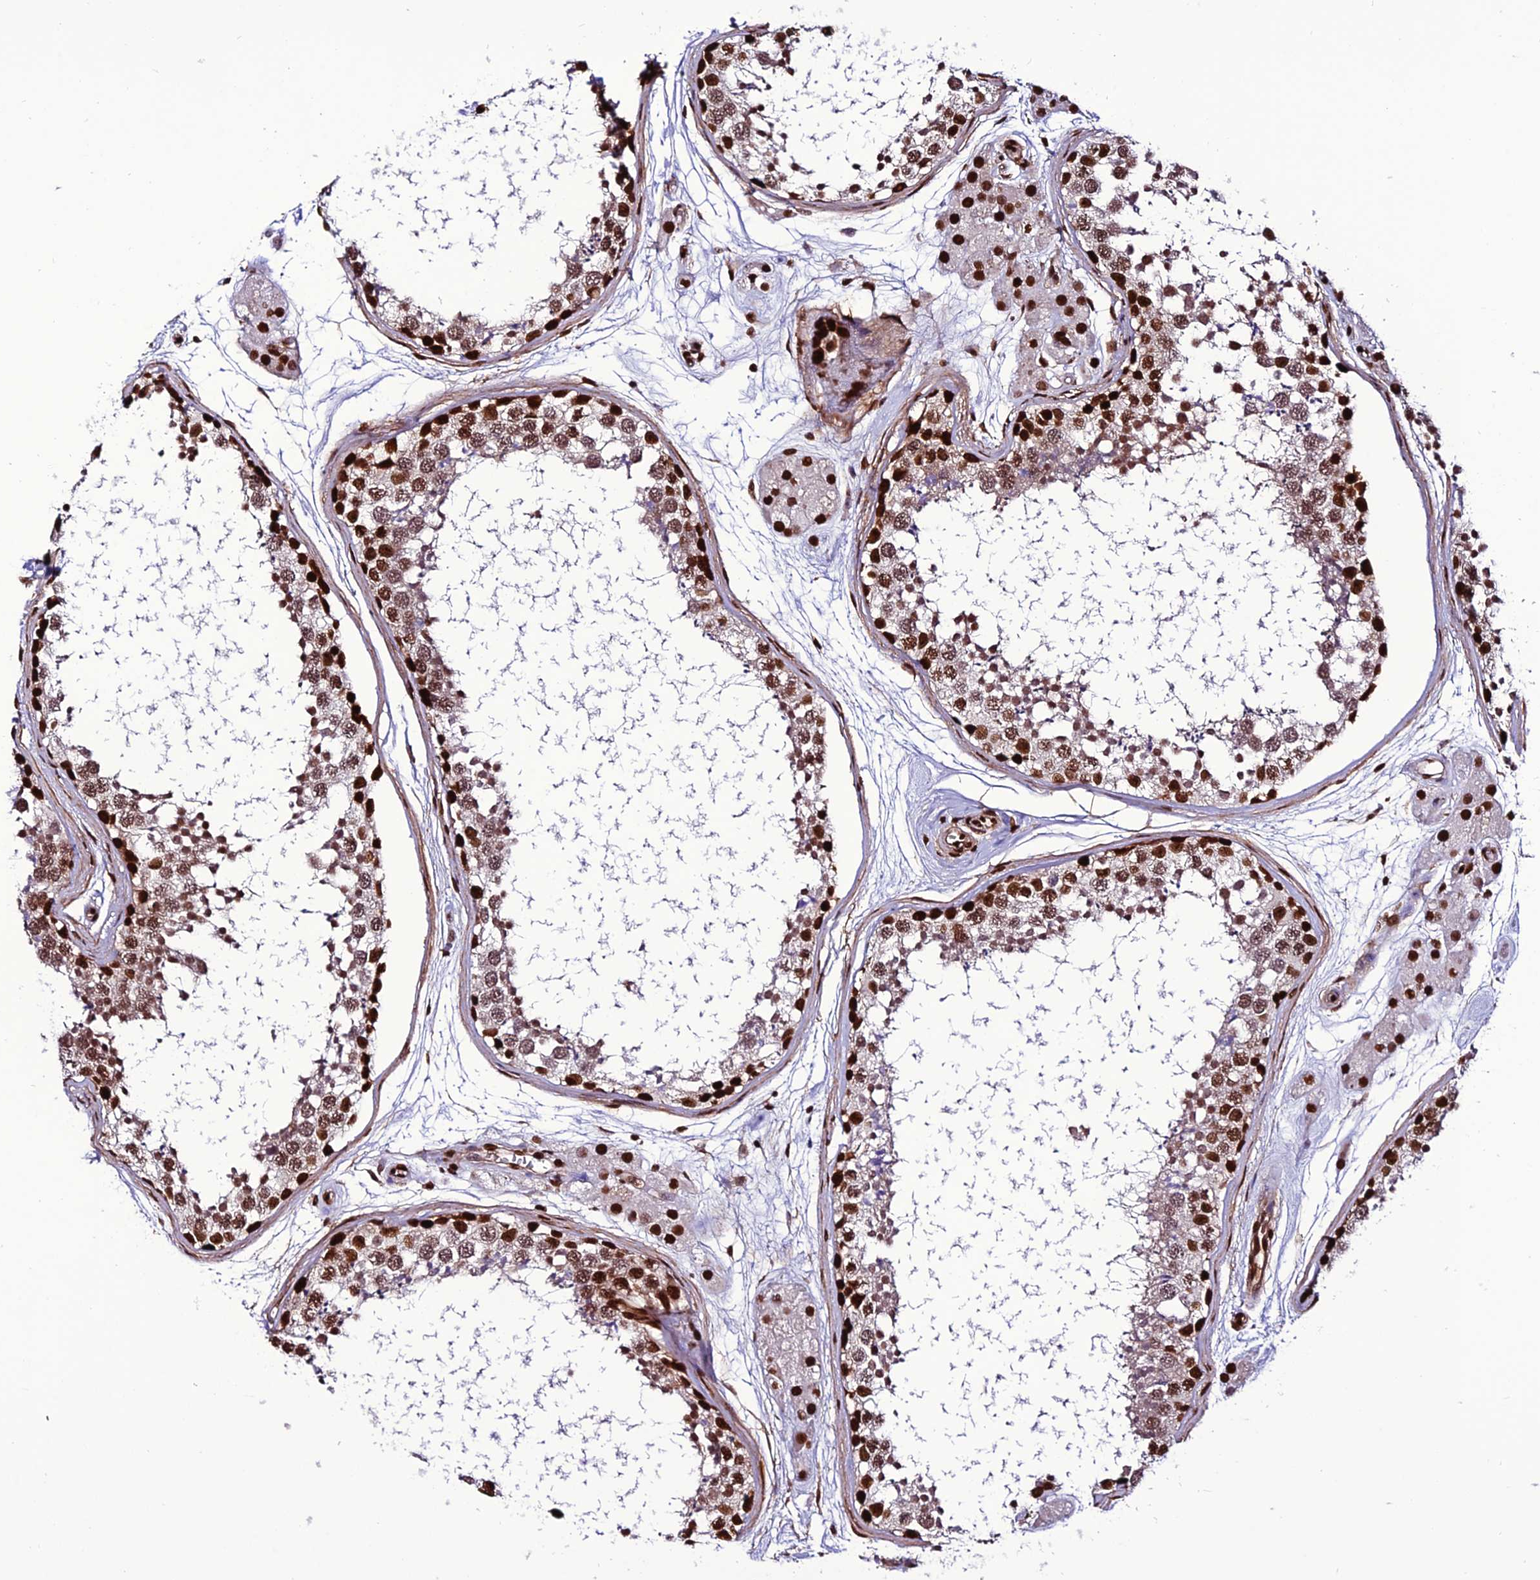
{"staining": {"intensity": "strong", "quantity": ">75%", "location": "nuclear"}, "tissue": "testis", "cell_type": "Cells in seminiferous ducts", "image_type": "normal", "snomed": [{"axis": "morphology", "description": "Normal tissue, NOS"}, {"axis": "topography", "description": "Testis"}], "caption": "IHC image of unremarkable testis: testis stained using immunohistochemistry (IHC) exhibits high levels of strong protein expression localized specifically in the nuclear of cells in seminiferous ducts, appearing as a nuclear brown color.", "gene": "INO80E", "patient": {"sex": "male", "age": 56}}